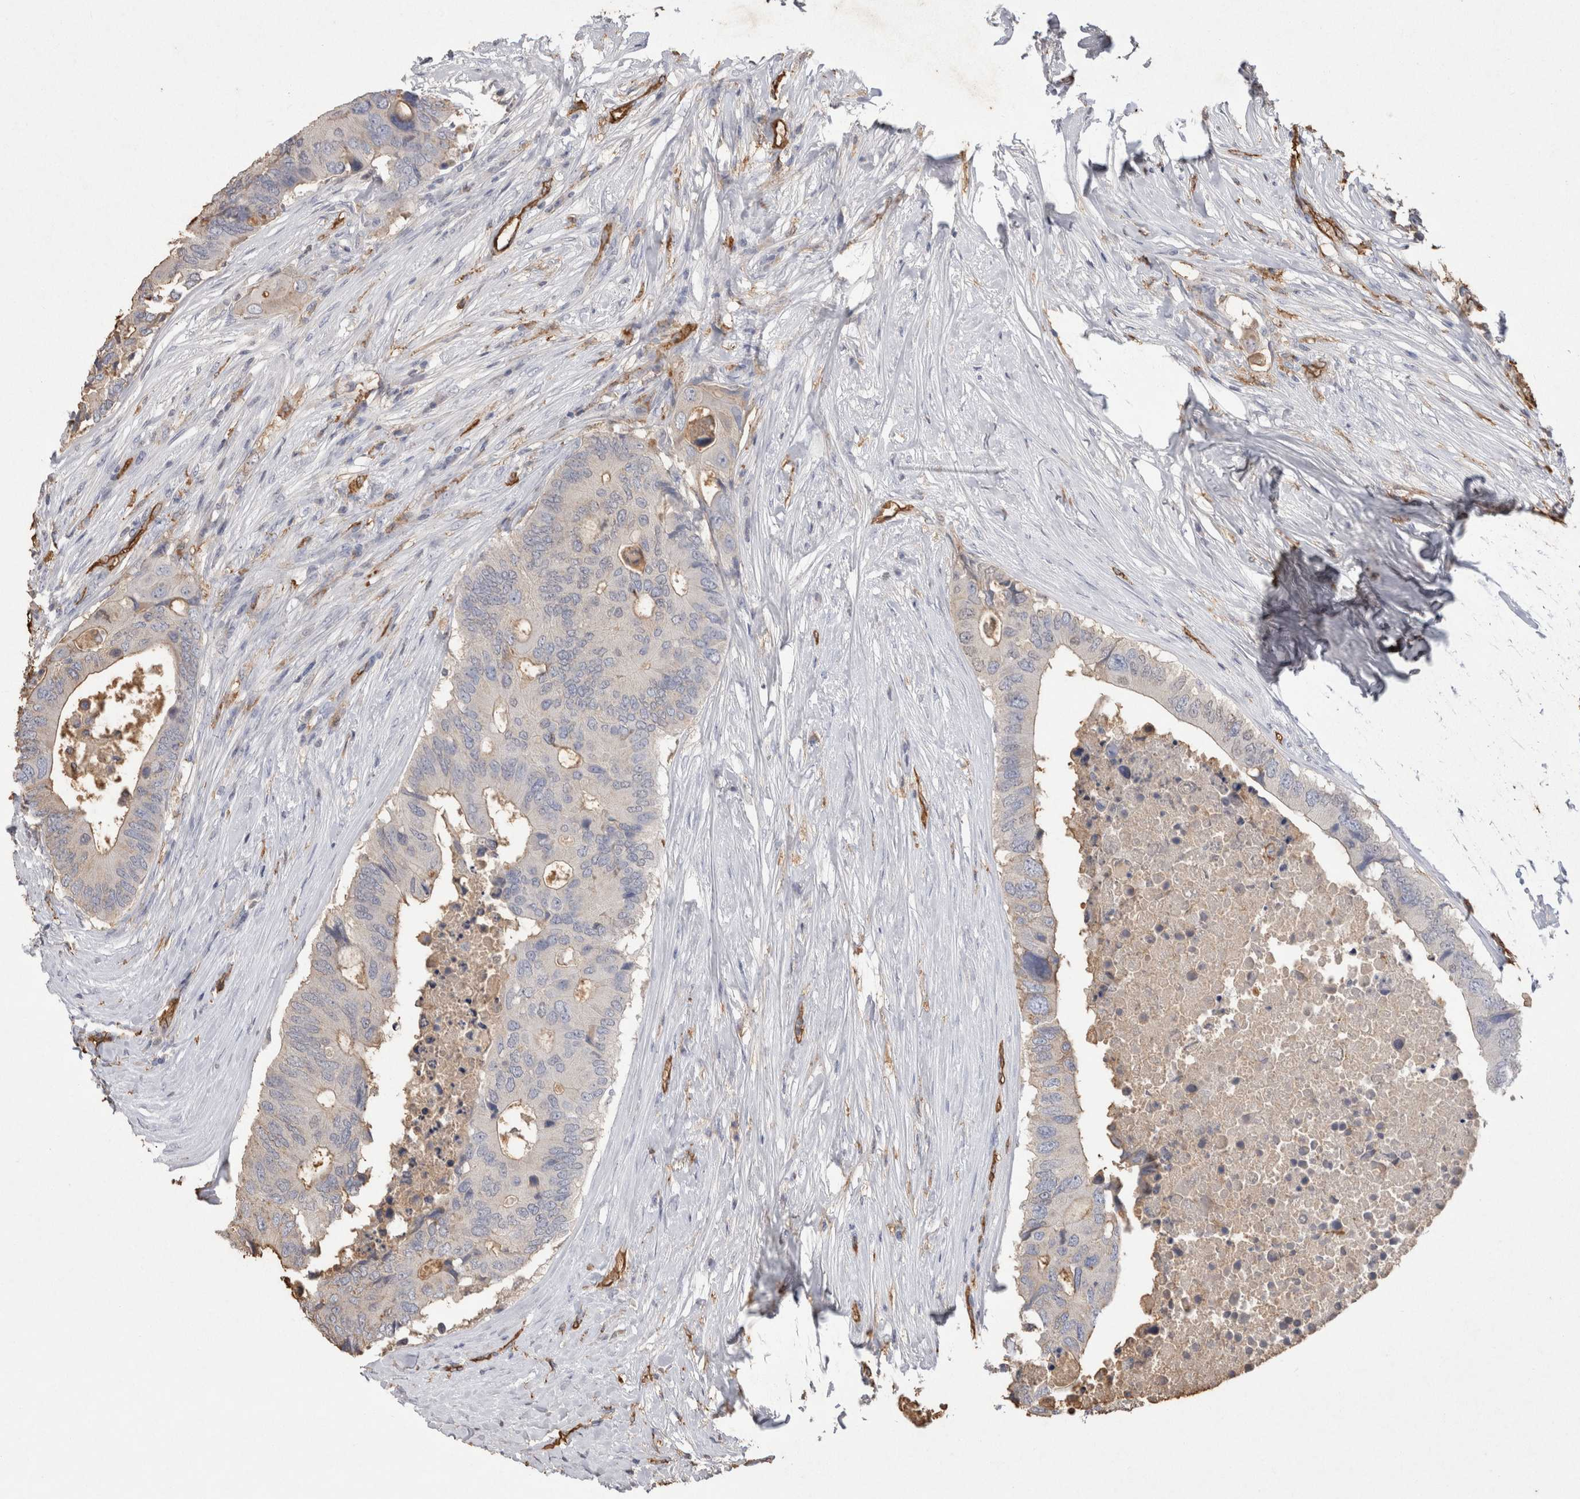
{"staining": {"intensity": "weak", "quantity": "<25%", "location": "cytoplasmic/membranous"}, "tissue": "colorectal cancer", "cell_type": "Tumor cells", "image_type": "cancer", "snomed": [{"axis": "morphology", "description": "Adenocarcinoma, NOS"}, {"axis": "topography", "description": "Colon"}], "caption": "Immunohistochemistry micrograph of neoplastic tissue: adenocarcinoma (colorectal) stained with DAB (3,3'-diaminobenzidine) exhibits no significant protein staining in tumor cells.", "gene": "IL17RC", "patient": {"sex": "male", "age": 71}}